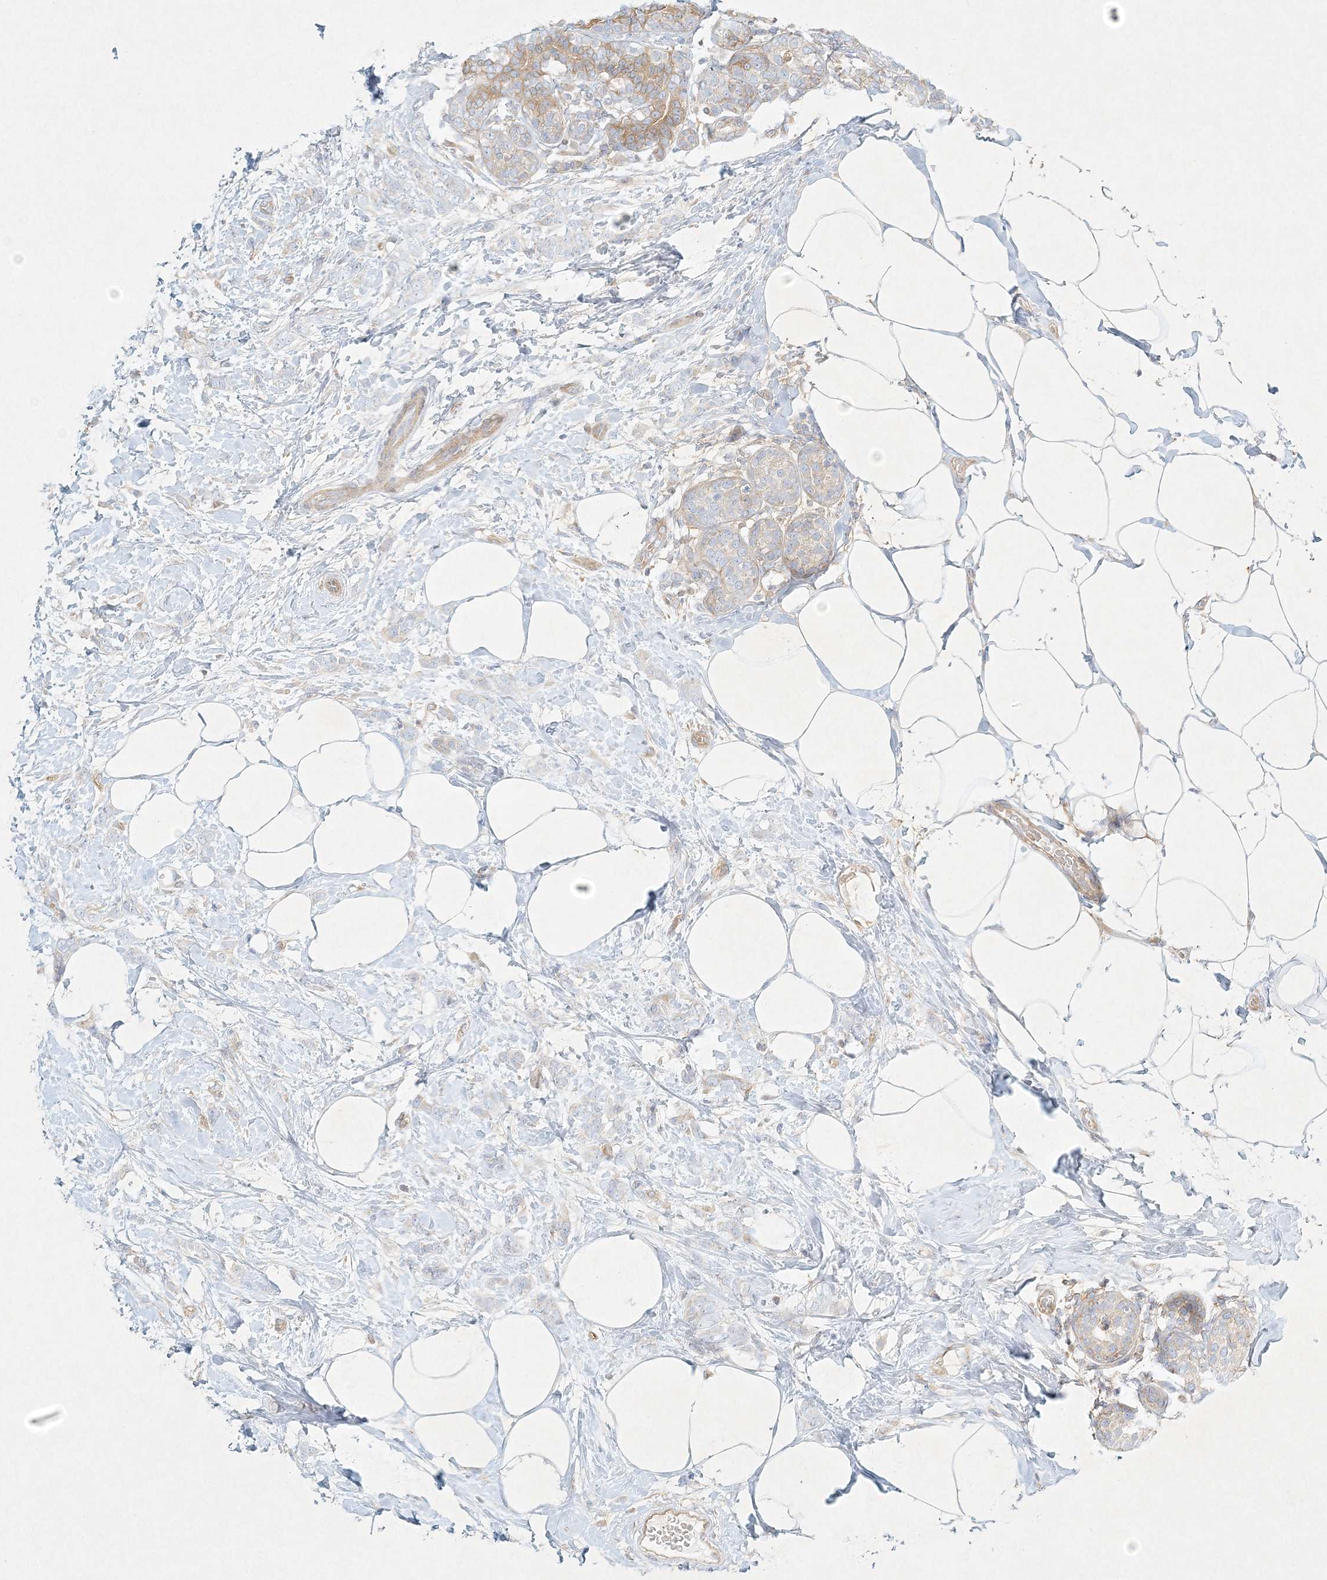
{"staining": {"intensity": "negative", "quantity": "none", "location": "none"}, "tissue": "breast cancer", "cell_type": "Tumor cells", "image_type": "cancer", "snomed": [{"axis": "morphology", "description": "Lobular carcinoma, in situ"}, {"axis": "morphology", "description": "Lobular carcinoma"}, {"axis": "topography", "description": "Breast"}], "caption": "Breast cancer (lobular carcinoma) was stained to show a protein in brown. There is no significant positivity in tumor cells.", "gene": "STK11IP", "patient": {"sex": "female", "age": 41}}